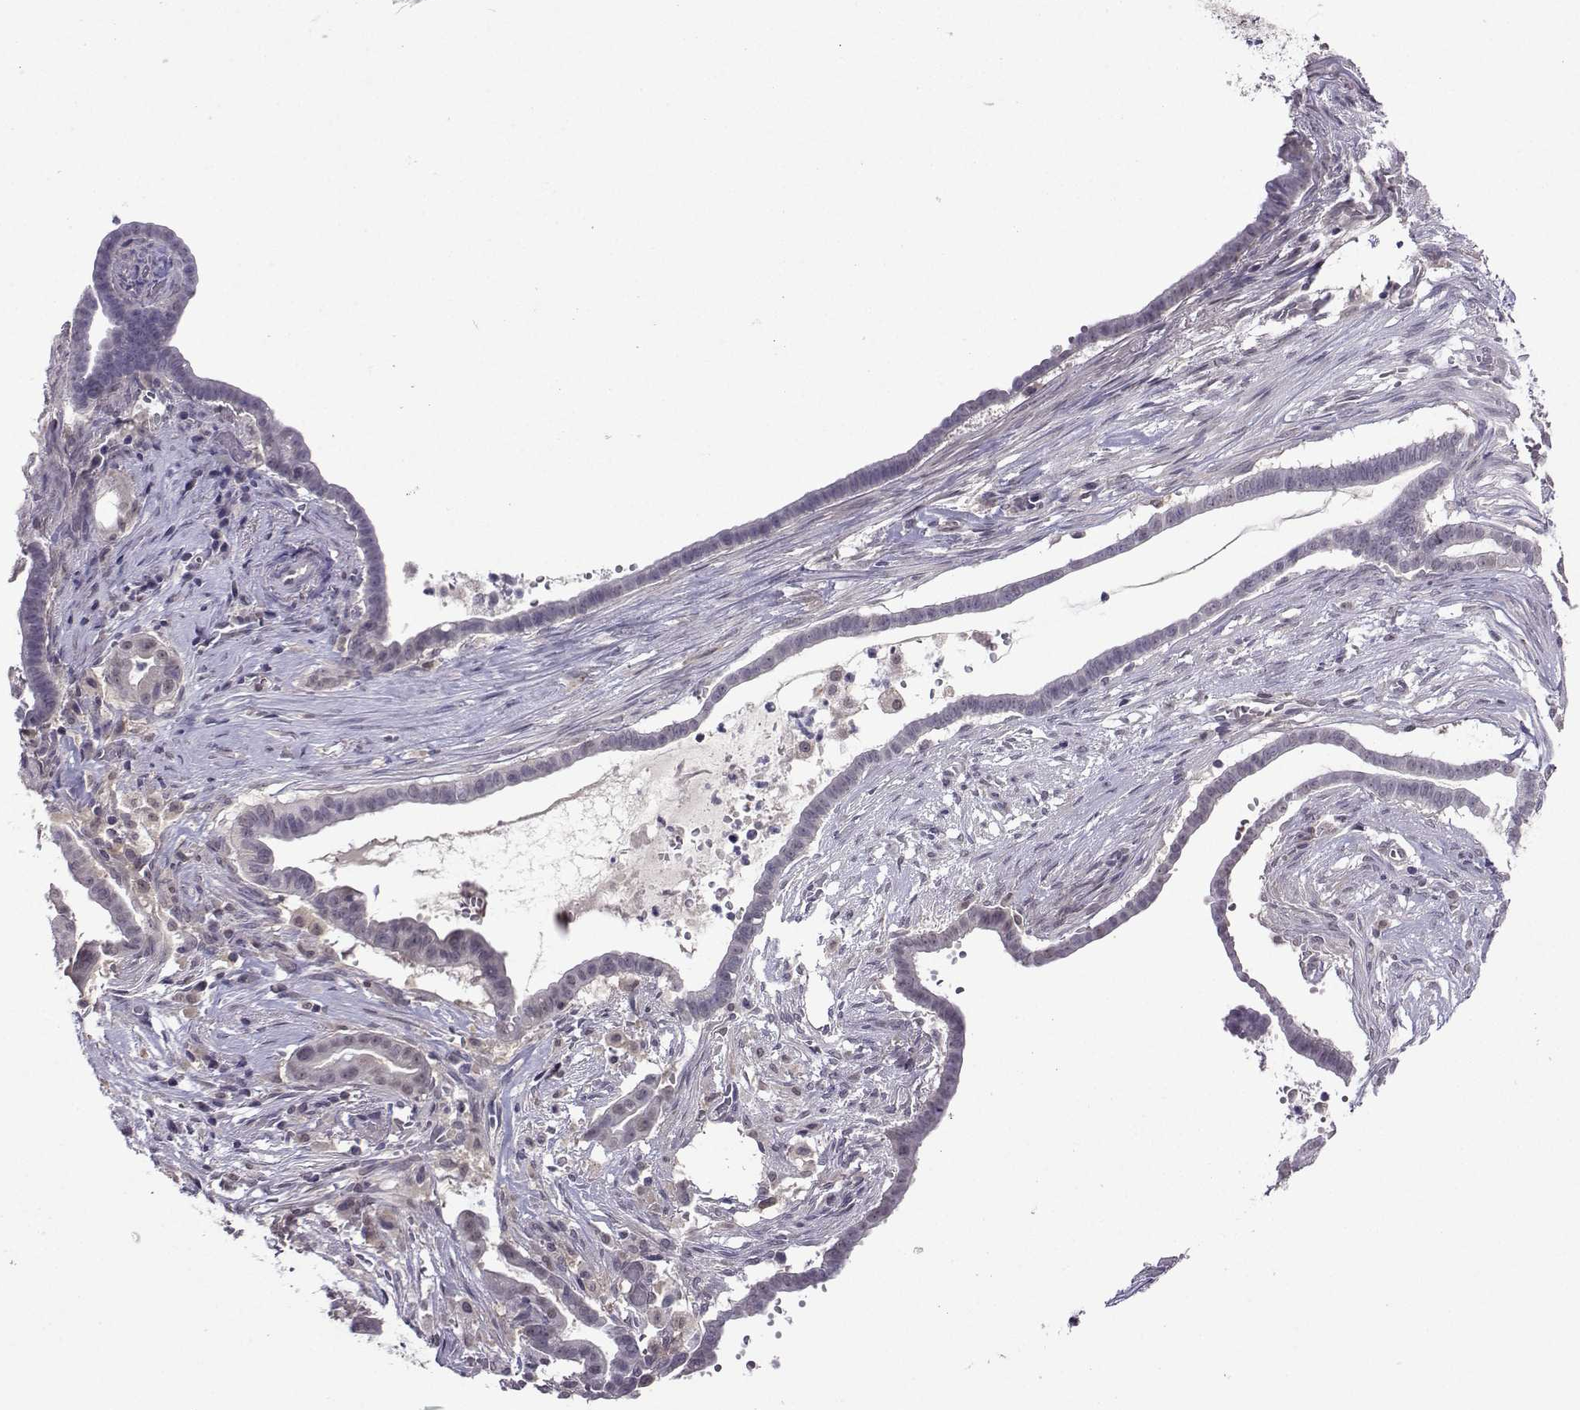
{"staining": {"intensity": "negative", "quantity": "none", "location": "none"}, "tissue": "pancreatic cancer", "cell_type": "Tumor cells", "image_type": "cancer", "snomed": [{"axis": "morphology", "description": "Adenocarcinoma, NOS"}, {"axis": "topography", "description": "Pancreas"}], "caption": "Protein analysis of pancreatic cancer exhibits no significant expression in tumor cells. (DAB immunohistochemistry (IHC), high magnification).", "gene": "DDX20", "patient": {"sex": "male", "age": 61}}